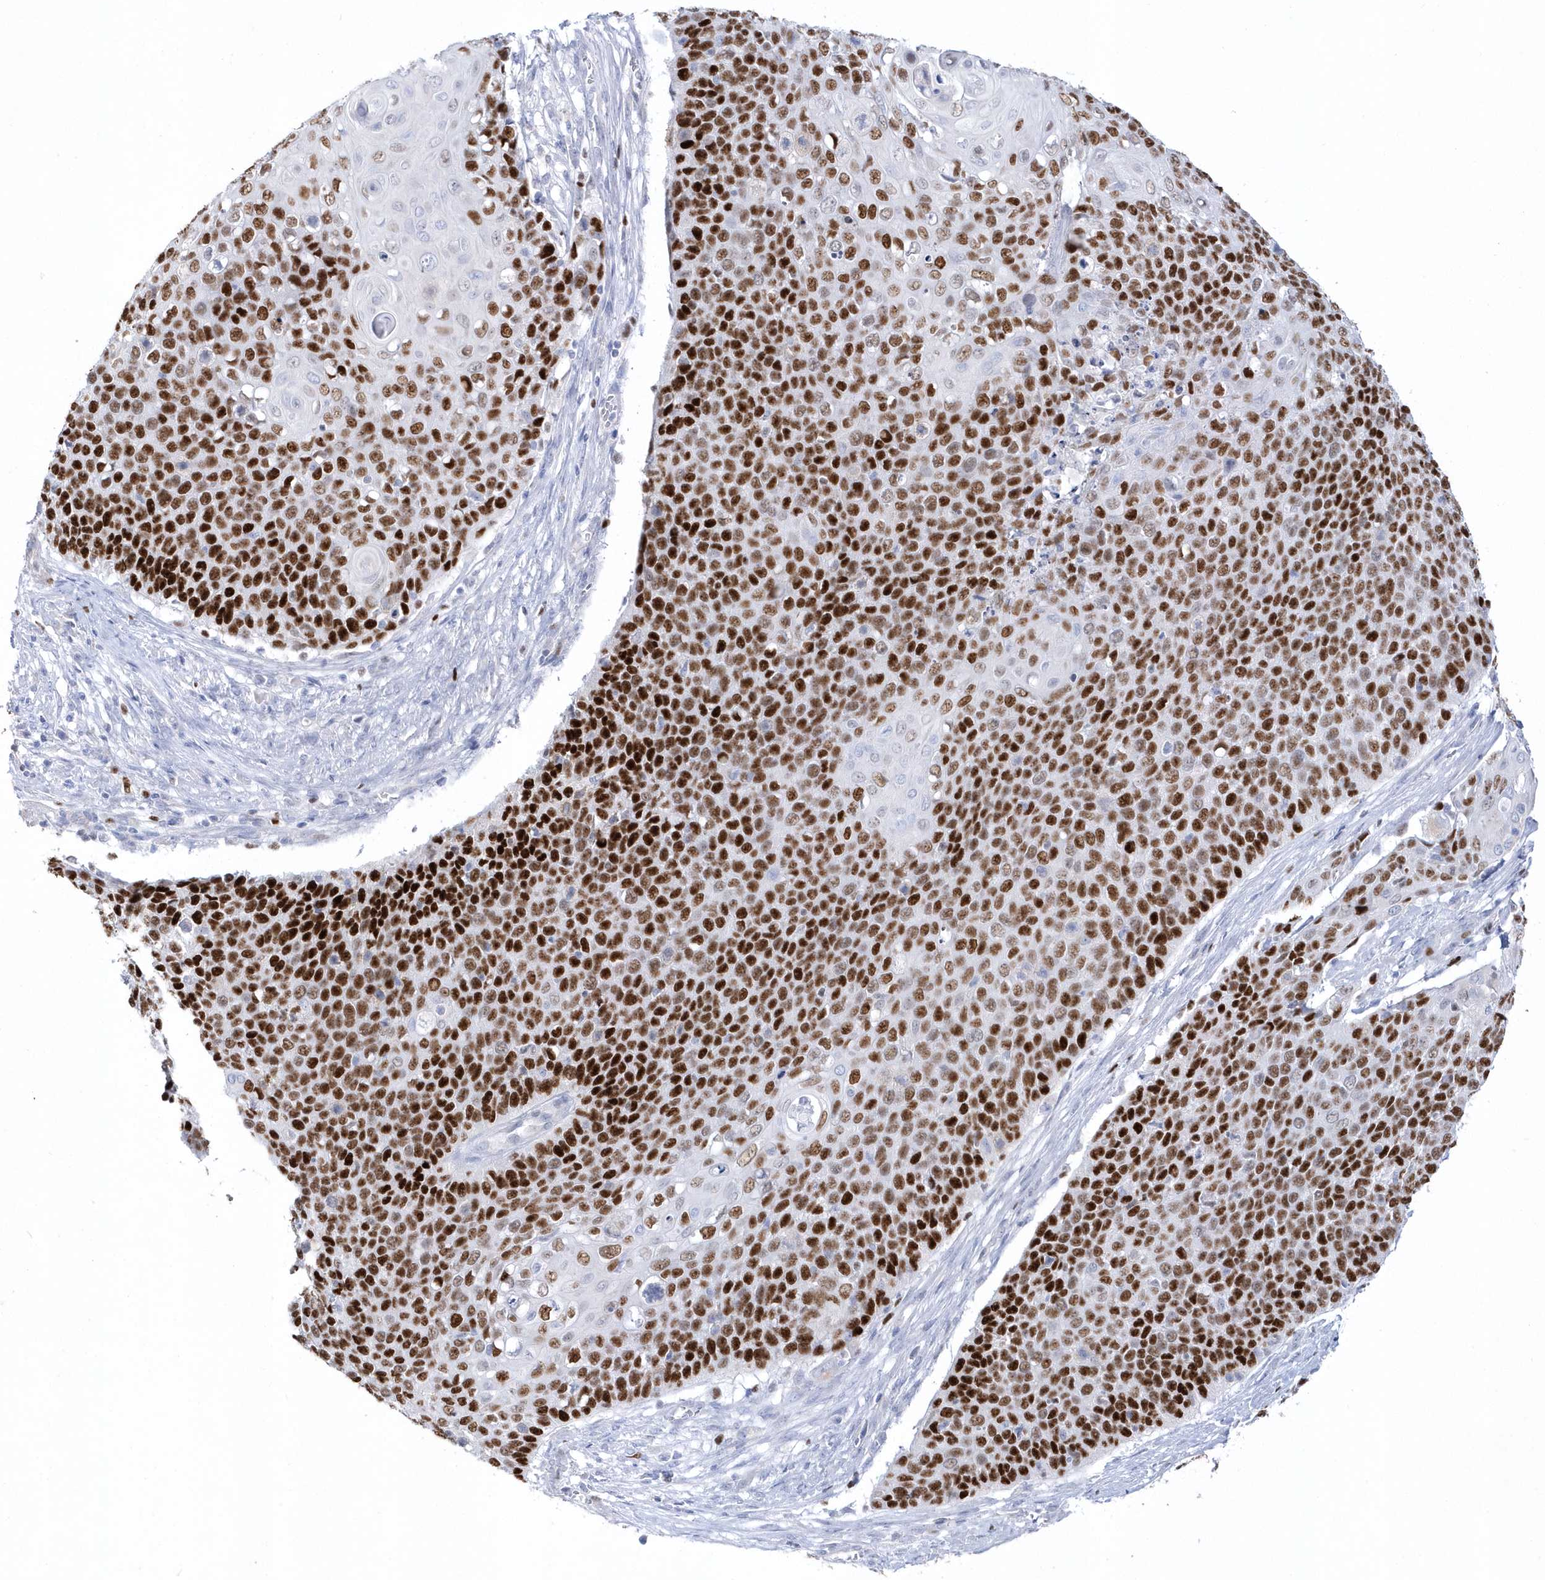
{"staining": {"intensity": "strong", "quantity": ">75%", "location": "nuclear"}, "tissue": "cervical cancer", "cell_type": "Tumor cells", "image_type": "cancer", "snomed": [{"axis": "morphology", "description": "Squamous cell carcinoma, NOS"}, {"axis": "topography", "description": "Cervix"}], "caption": "This is an image of immunohistochemistry (IHC) staining of cervical cancer, which shows strong positivity in the nuclear of tumor cells.", "gene": "TMCO6", "patient": {"sex": "female", "age": 39}}